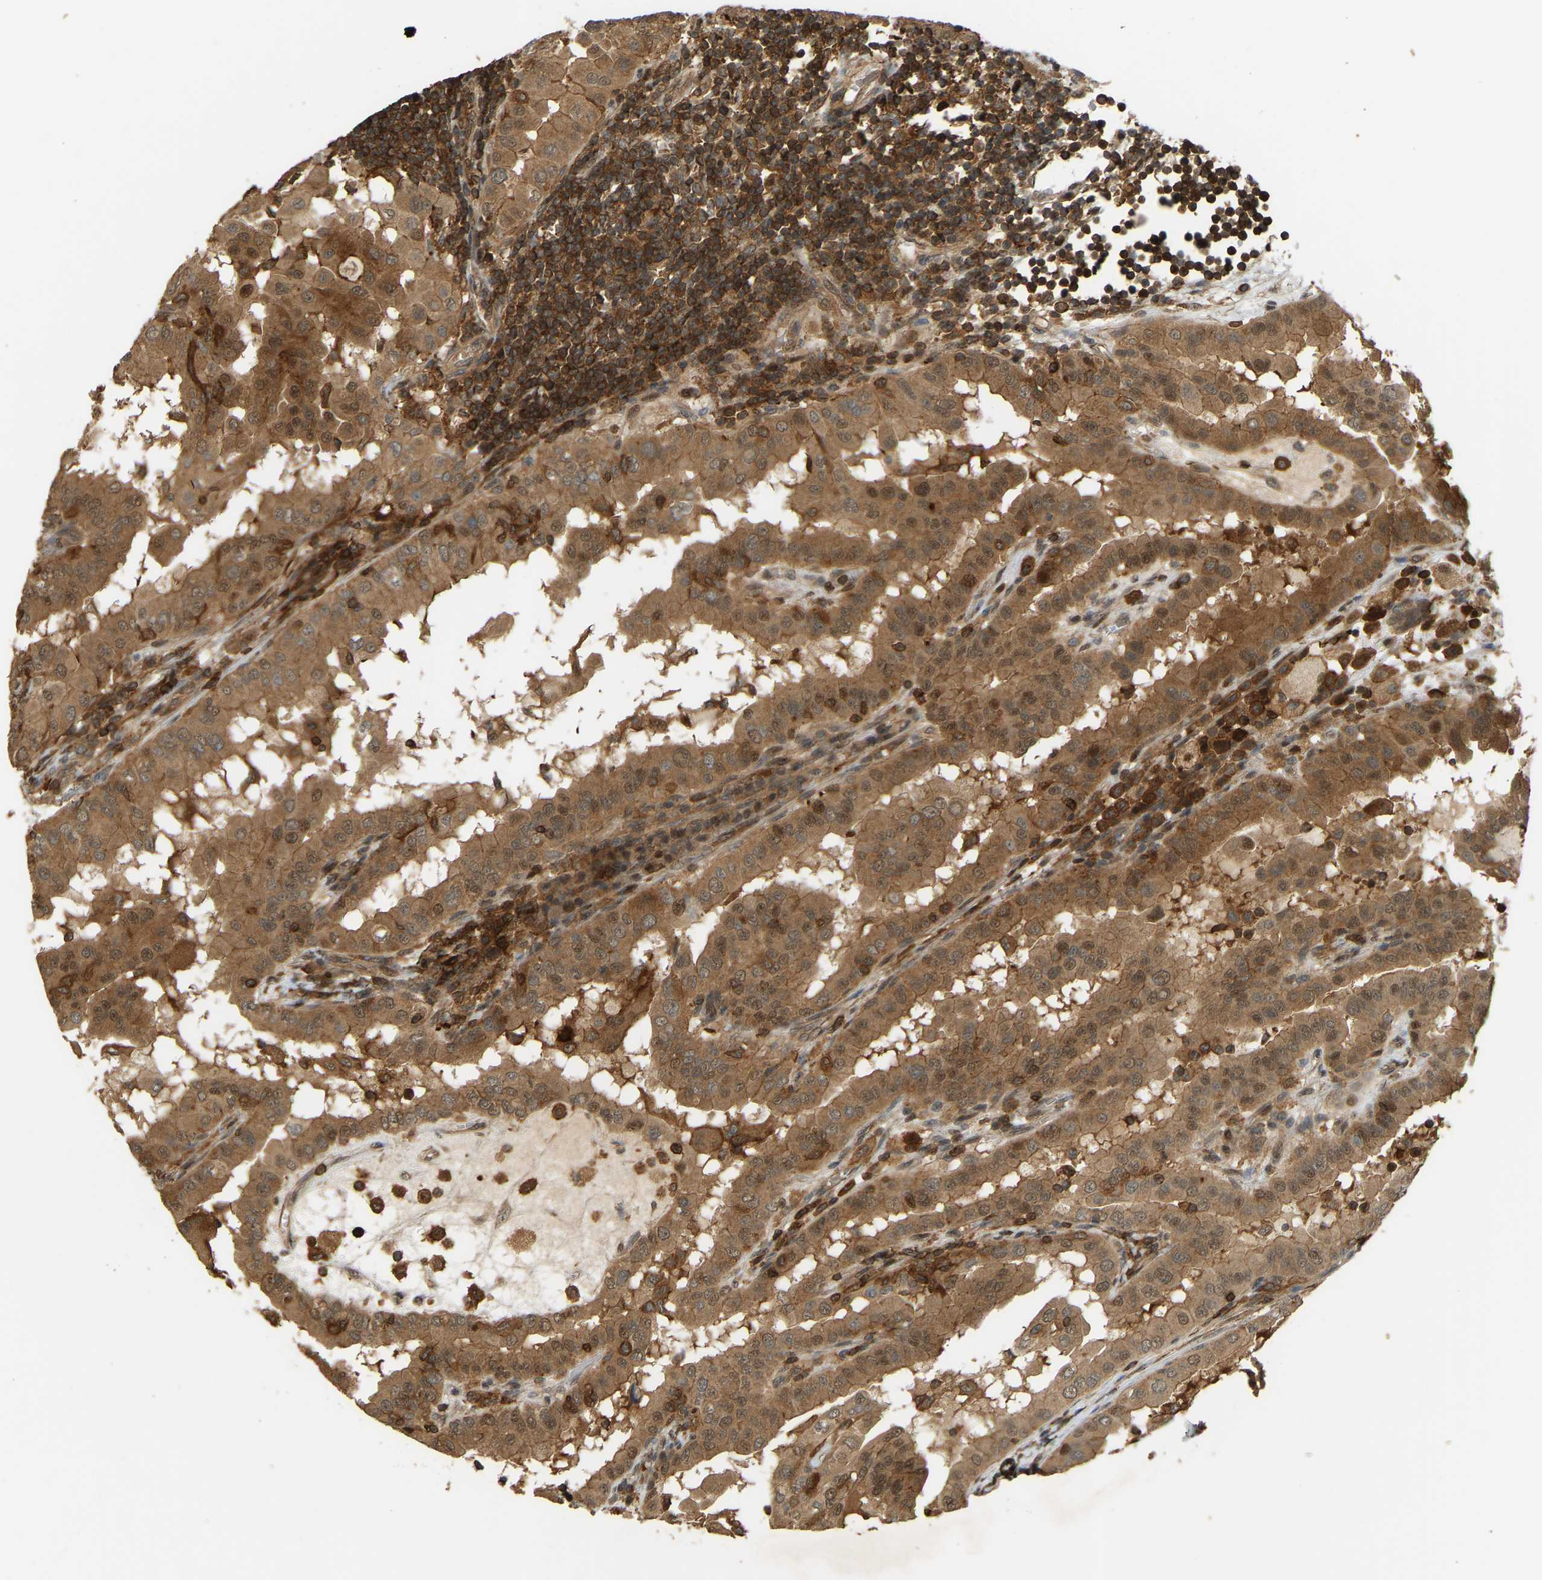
{"staining": {"intensity": "moderate", "quantity": ">75%", "location": "cytoplasmic/membranous"}, "tissue": "thyroid cancer", "cell_type": "Tumor cells", "image_type": "cancer", "snomed": [{"axis": "morphology", "description": "Follicular adenoma carcinoma, NOS"}, {"axis": "topography", "description": "Thyroid gland"}], "caption": "Immunohistochemistry (IHC) micrograph of neoplastic tissue: human thyroid cancer (follicular adenoma carcinoma) stained using immunohistochemistry reveals medium levels of moderate protein expression localized specifically in the cytoplasmic/membranous of tumor cells, appearing as a cytoplasmic/membranous brown color.", "gene": "GOPC", "patient": {"sex": "female", "age": 71}}